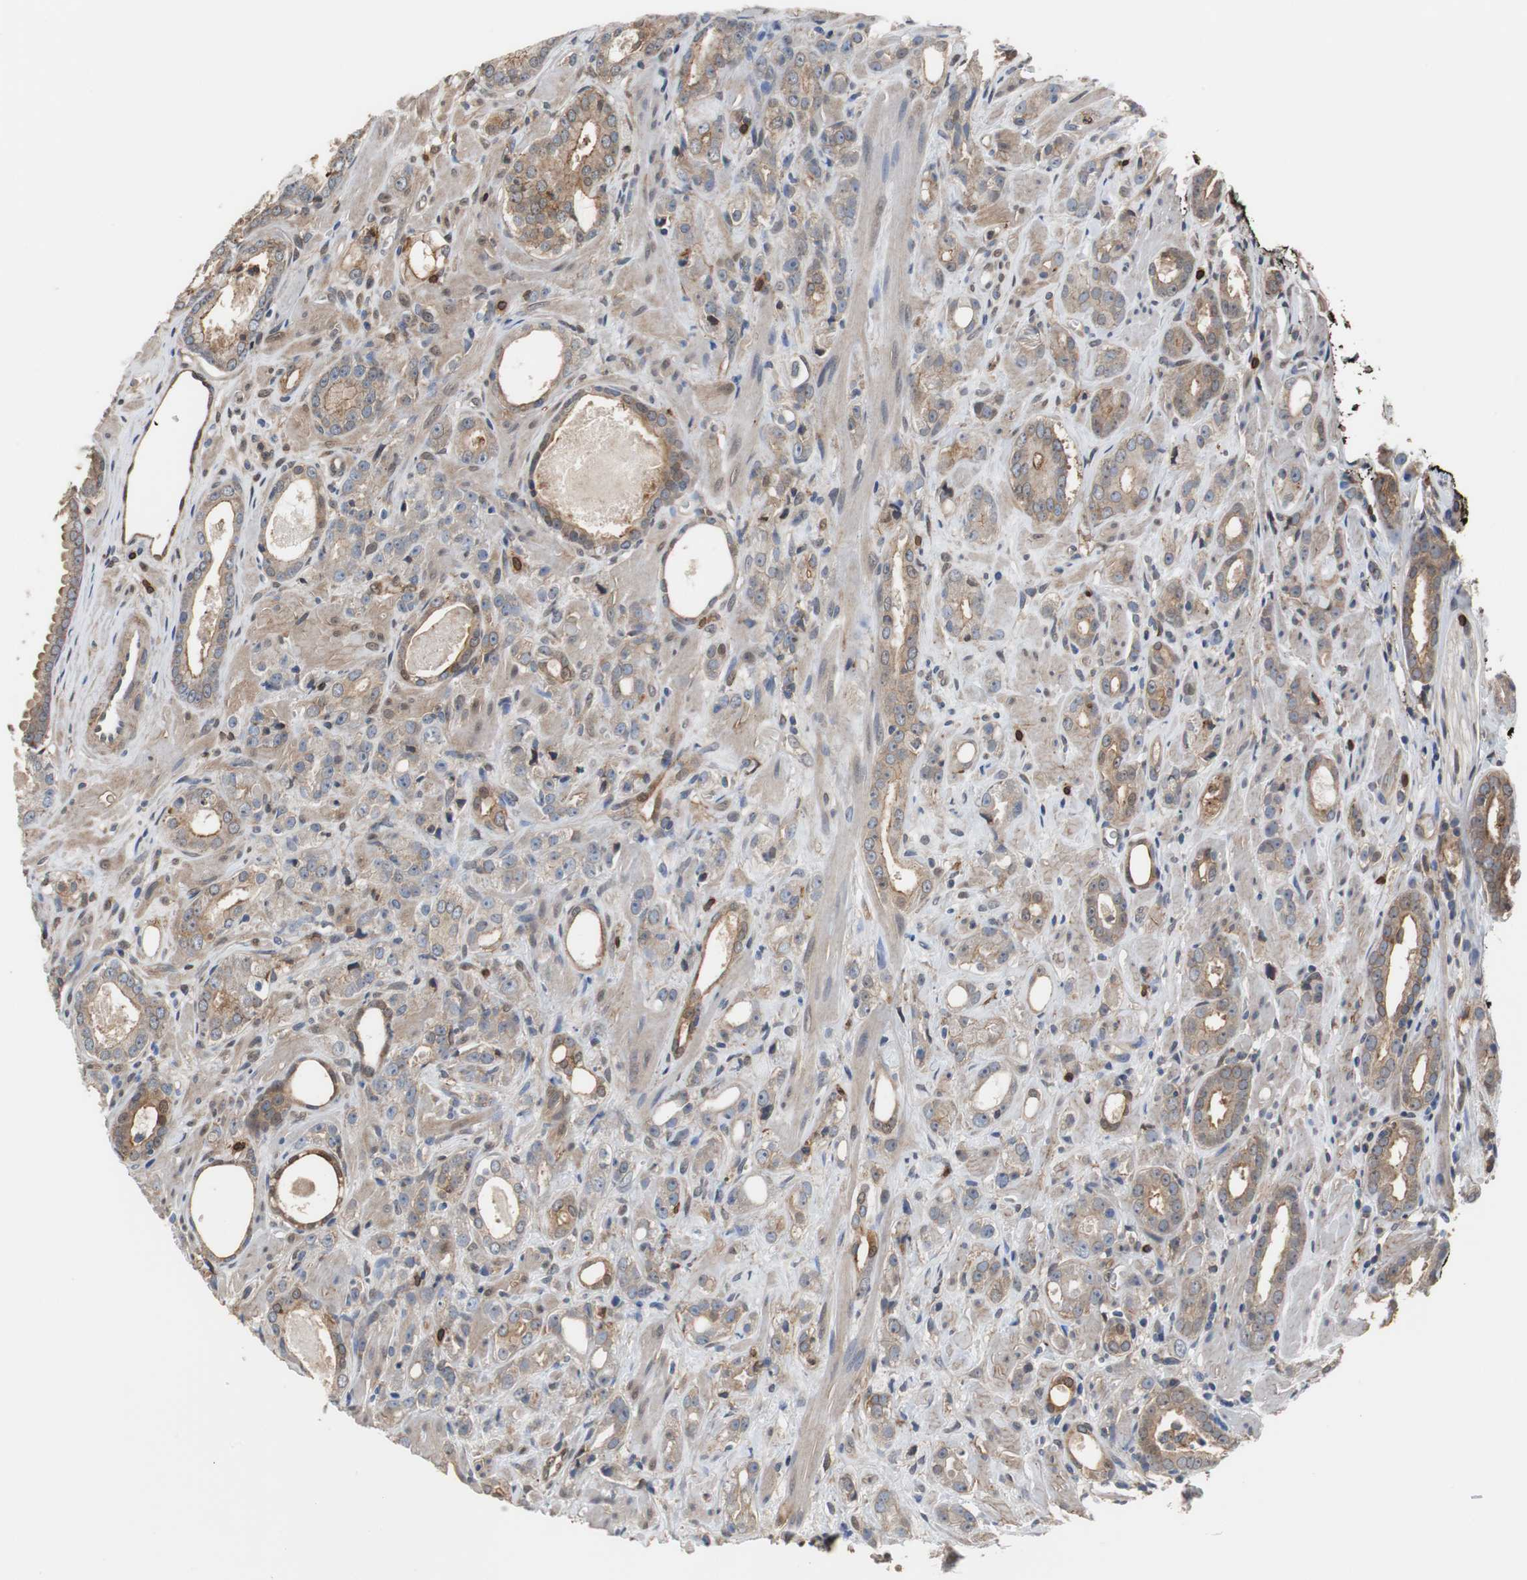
{"staining": {"intensity": "weak", "quantity": "25%-75%", "location": "cytoplasmic/membranous"}, "tissue": "prostate cancer", "cell_type": "Tumor cells", "image_type": "cancer", "snomed": [{"axis": "morphology", "description": "Adenocarcinoma, Low grade"}, {"axis": "topography", "description": "Prostate"}], "caption": "Prostate cancer stained for a protein (brown) reveals weak cytoplasmic/membranous positive positivity in approximately 25%-75% of tumor cells.", "gene": "ANXA4", "patient": {"sex": "male", "age": 57}}